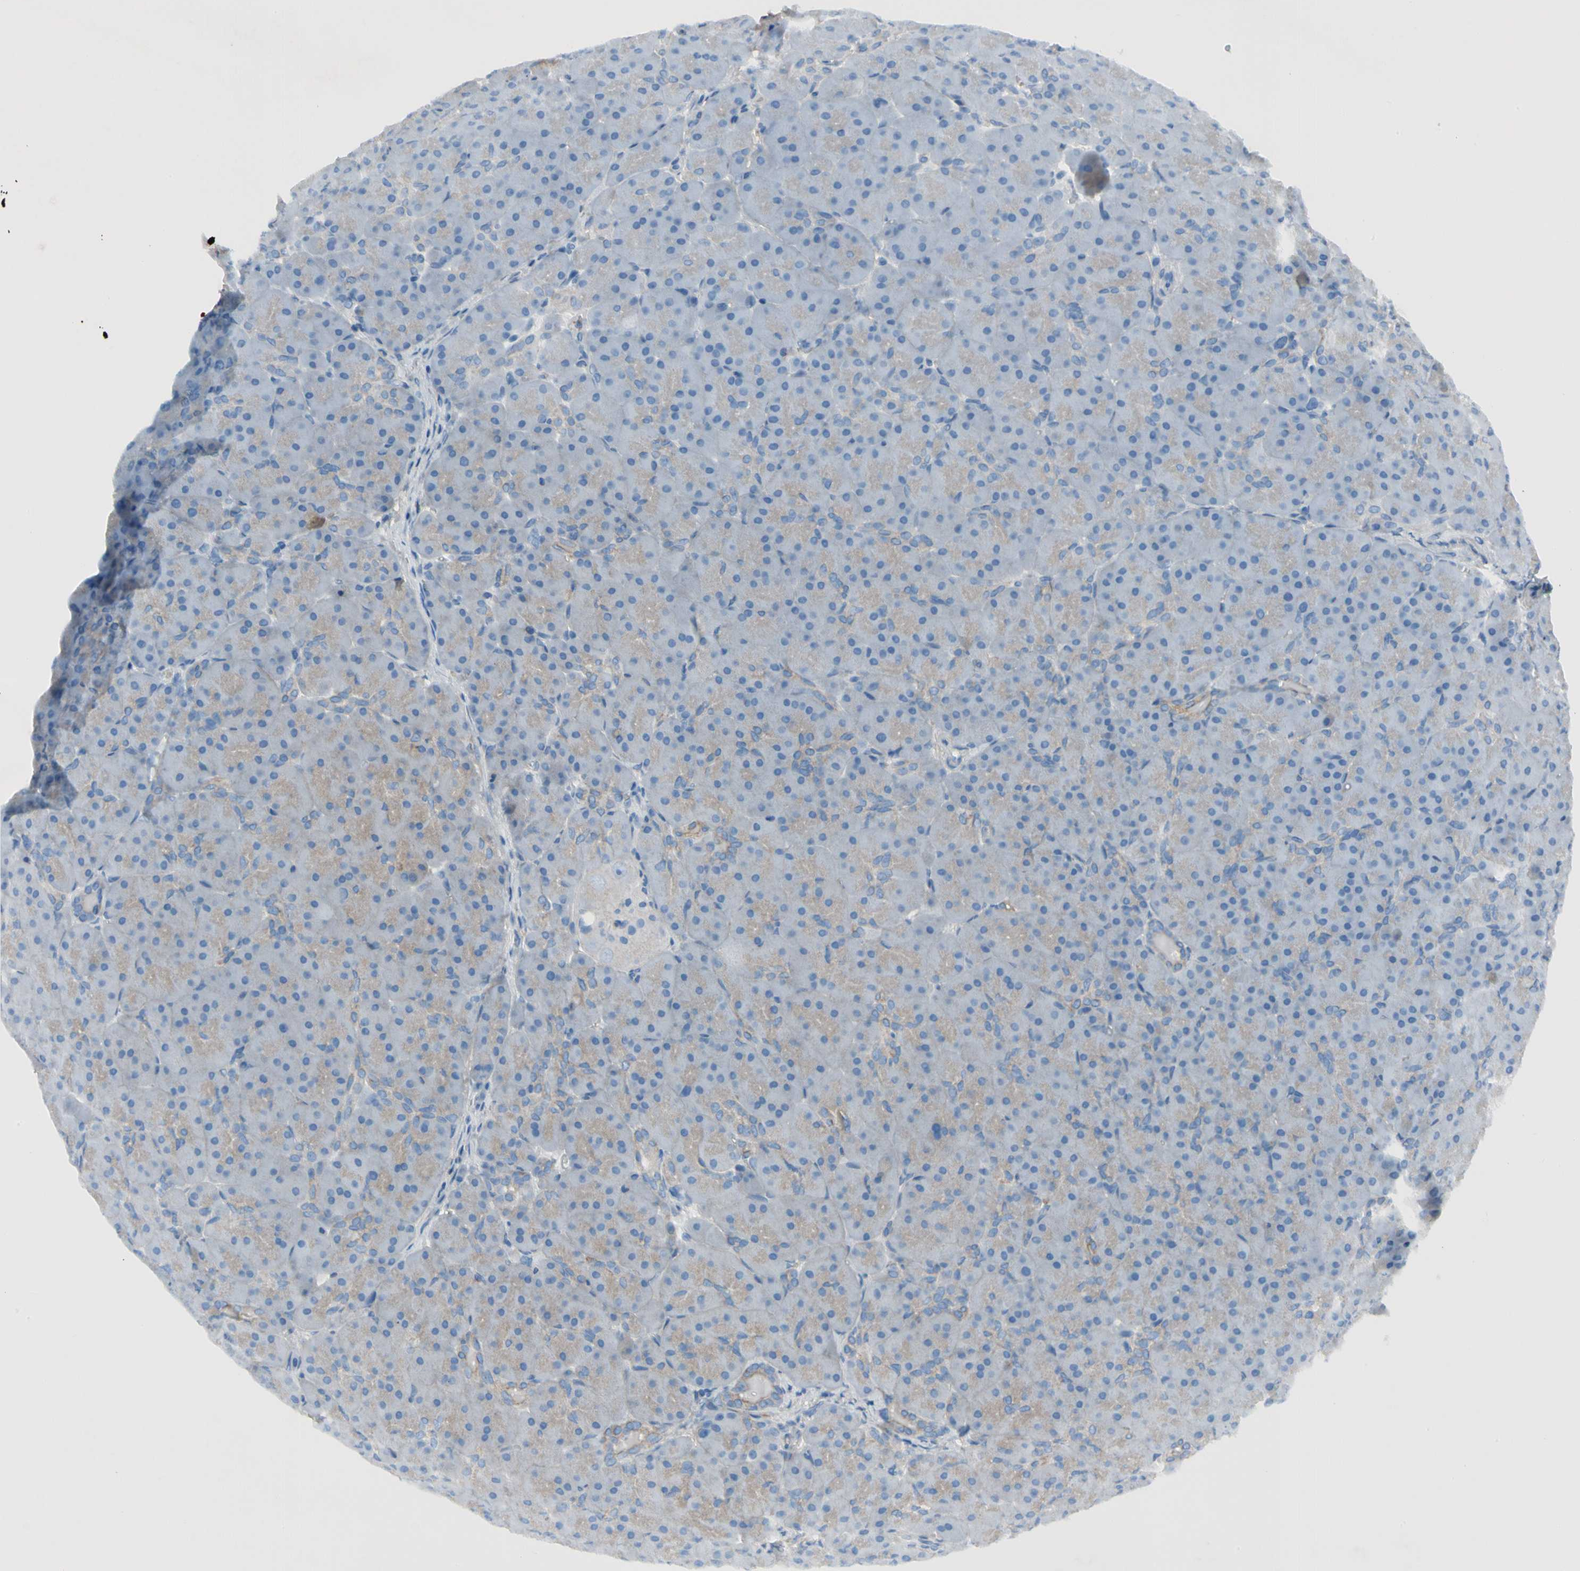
{"staining": {"intensity": "weak", "quantity": ">75%", "location": "cytoplasmic/membranous"}, "tissue": "pancreas", "cell_type": "Exocrine glandular cells", "image_type": "normal", "snomed": [{"axis": "morphology", "description": "Normal tissue, NOS"}, {"axis": "topography", "description": "Pancreas"}], "caption": "The immunohistochemical stain shows weak cytoplasmic/membranous staining in exocrine glandular cells of normal pancreas.", "gene": "HJURP", "patient": {"sex": "male", "age": 66}}